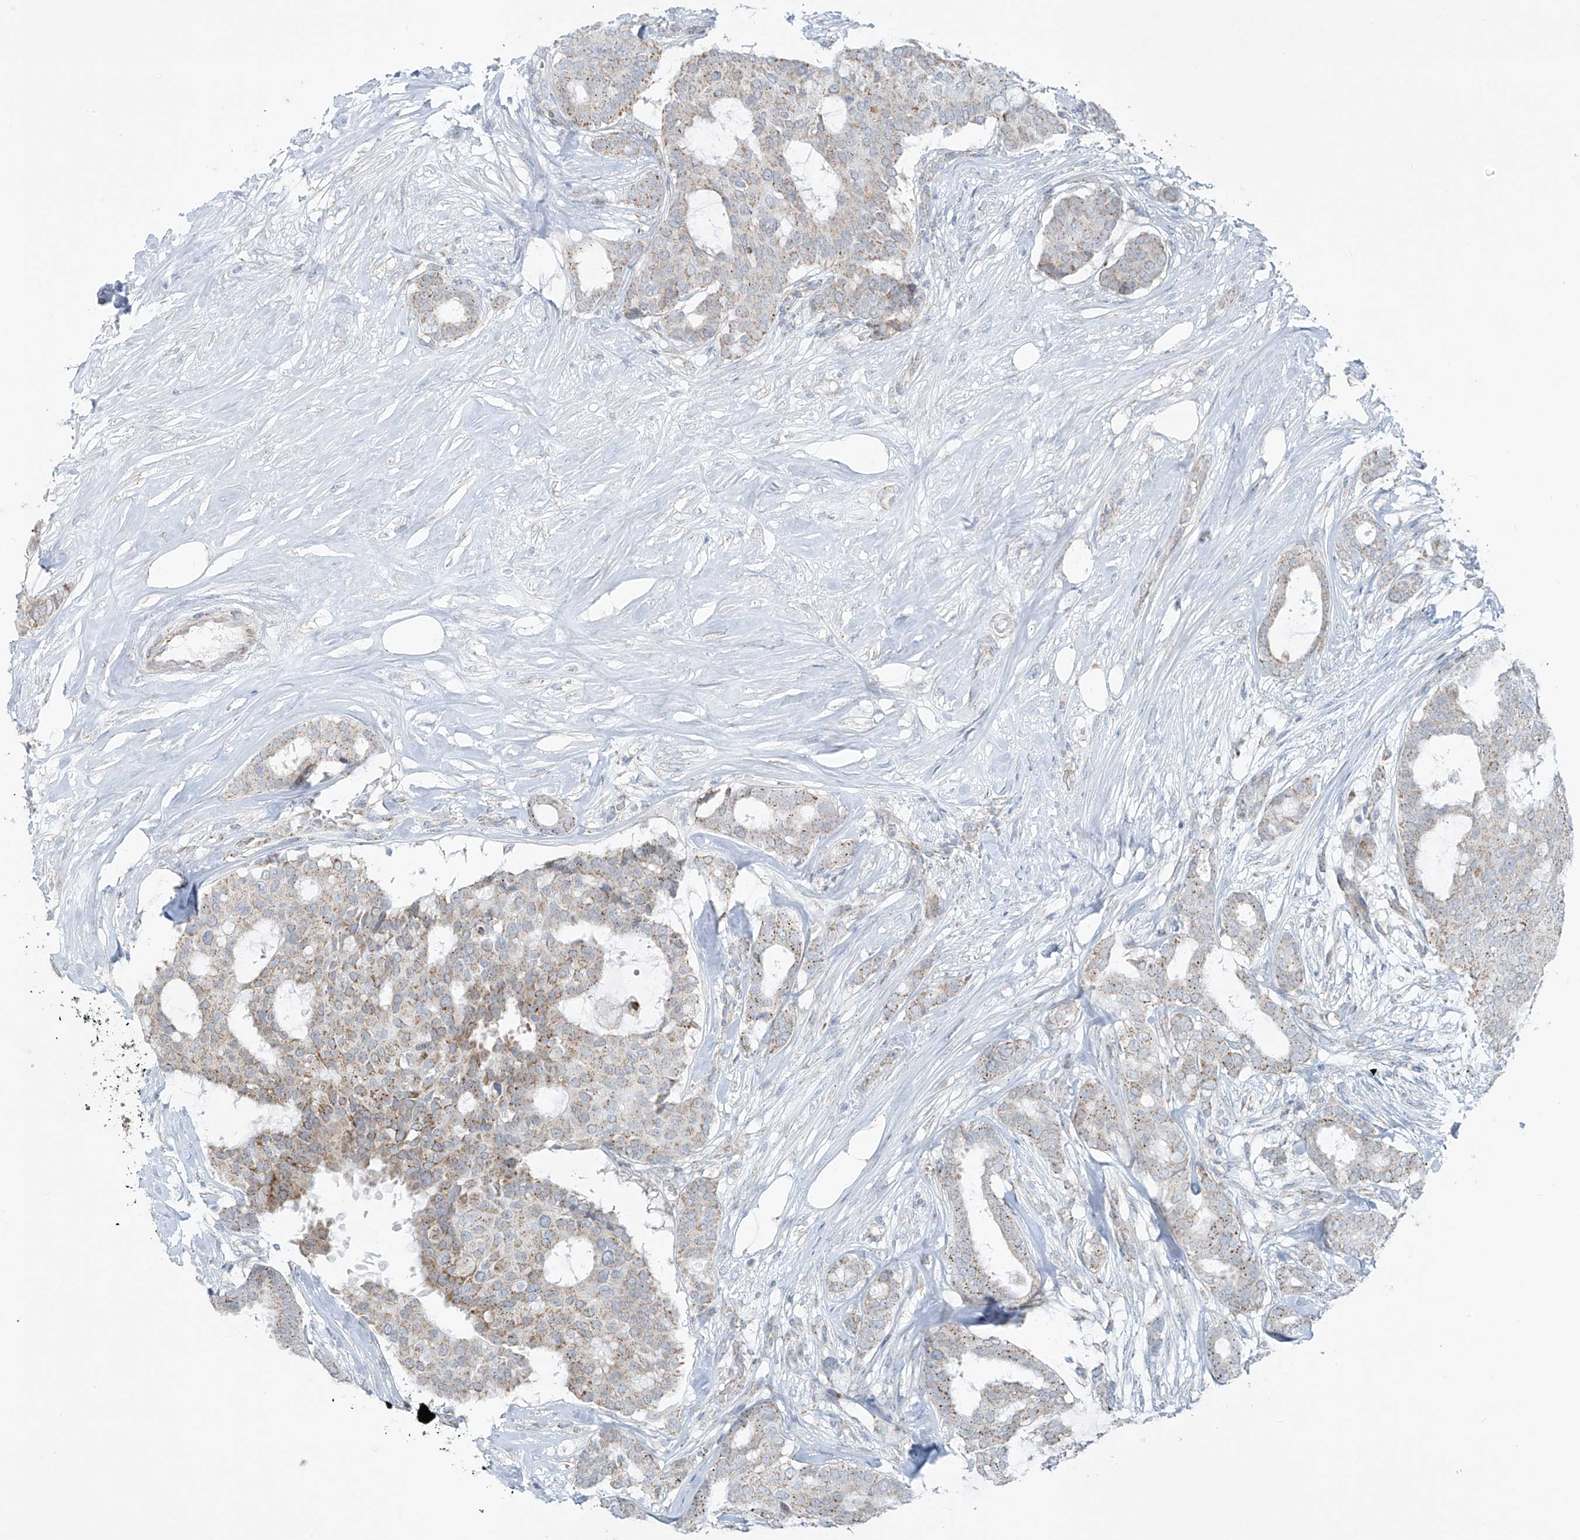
{"staining": {"intensity": "weak", "quantity": ">75%", "location": "cytoplasmic/membranous"}, "tissue": "breast cancer", "cell_type": "Tumor cells", "image_type": "cancer", "snomed": [{"axis": "morphology", "description": "Duct carcinoma"}, {"axis": "topography", "description": "Breast"}], "caption": "Immunohistochemistry of human breast cancer shows low levels of weak cytoplasmic/membranous positivity in approximately >75% of tumor cells. (Brightfield microscopy of DAB IHC at high magnification).", "gene": "SMDT1", "patient": {"sex": "female", "age": 75}}